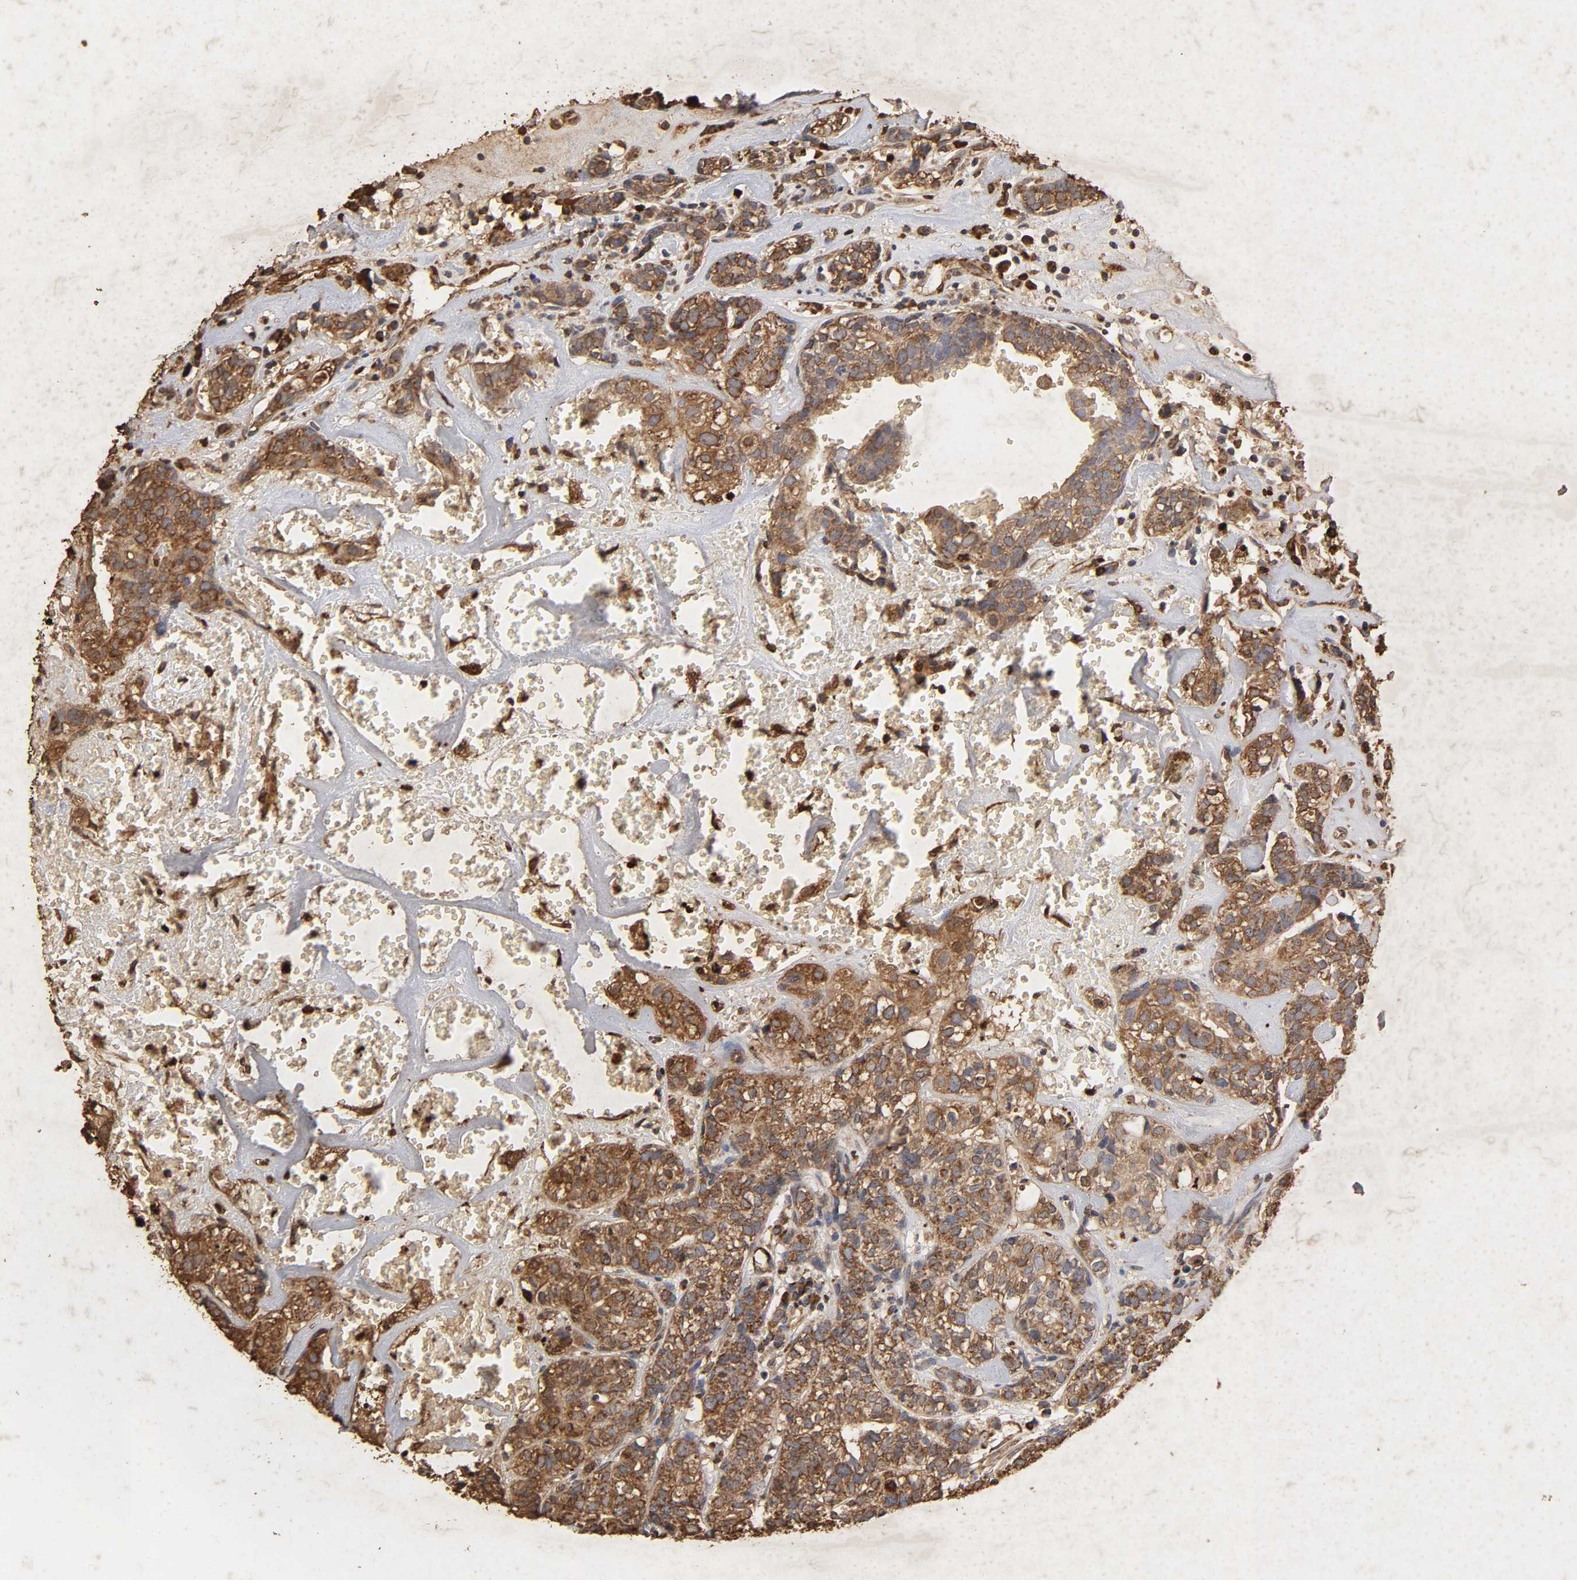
{"staining": {"intensity": "strong", "quantity": ">75%", "location": "cytoplasmic/membranous"}, "tissue": "head and neck cancer", "cell_type": "Tumor cells", "image_type": "cancer", "snomed": [{"axis": "morphology", "description": "Adenocarcinoma, NOS"}, {"axis": "topography", "description": "Salivary gland"}, {"axis": "topography", "description": "Head-Neck"}], "caption": "This is an image of IHC staining of adenocarcinoma (head and neck), which shows strong expression in the cytoplasmic/membranous of tumor cells.", "gene": "CYCS", "patient": {"sex": "female", "age": 65}}